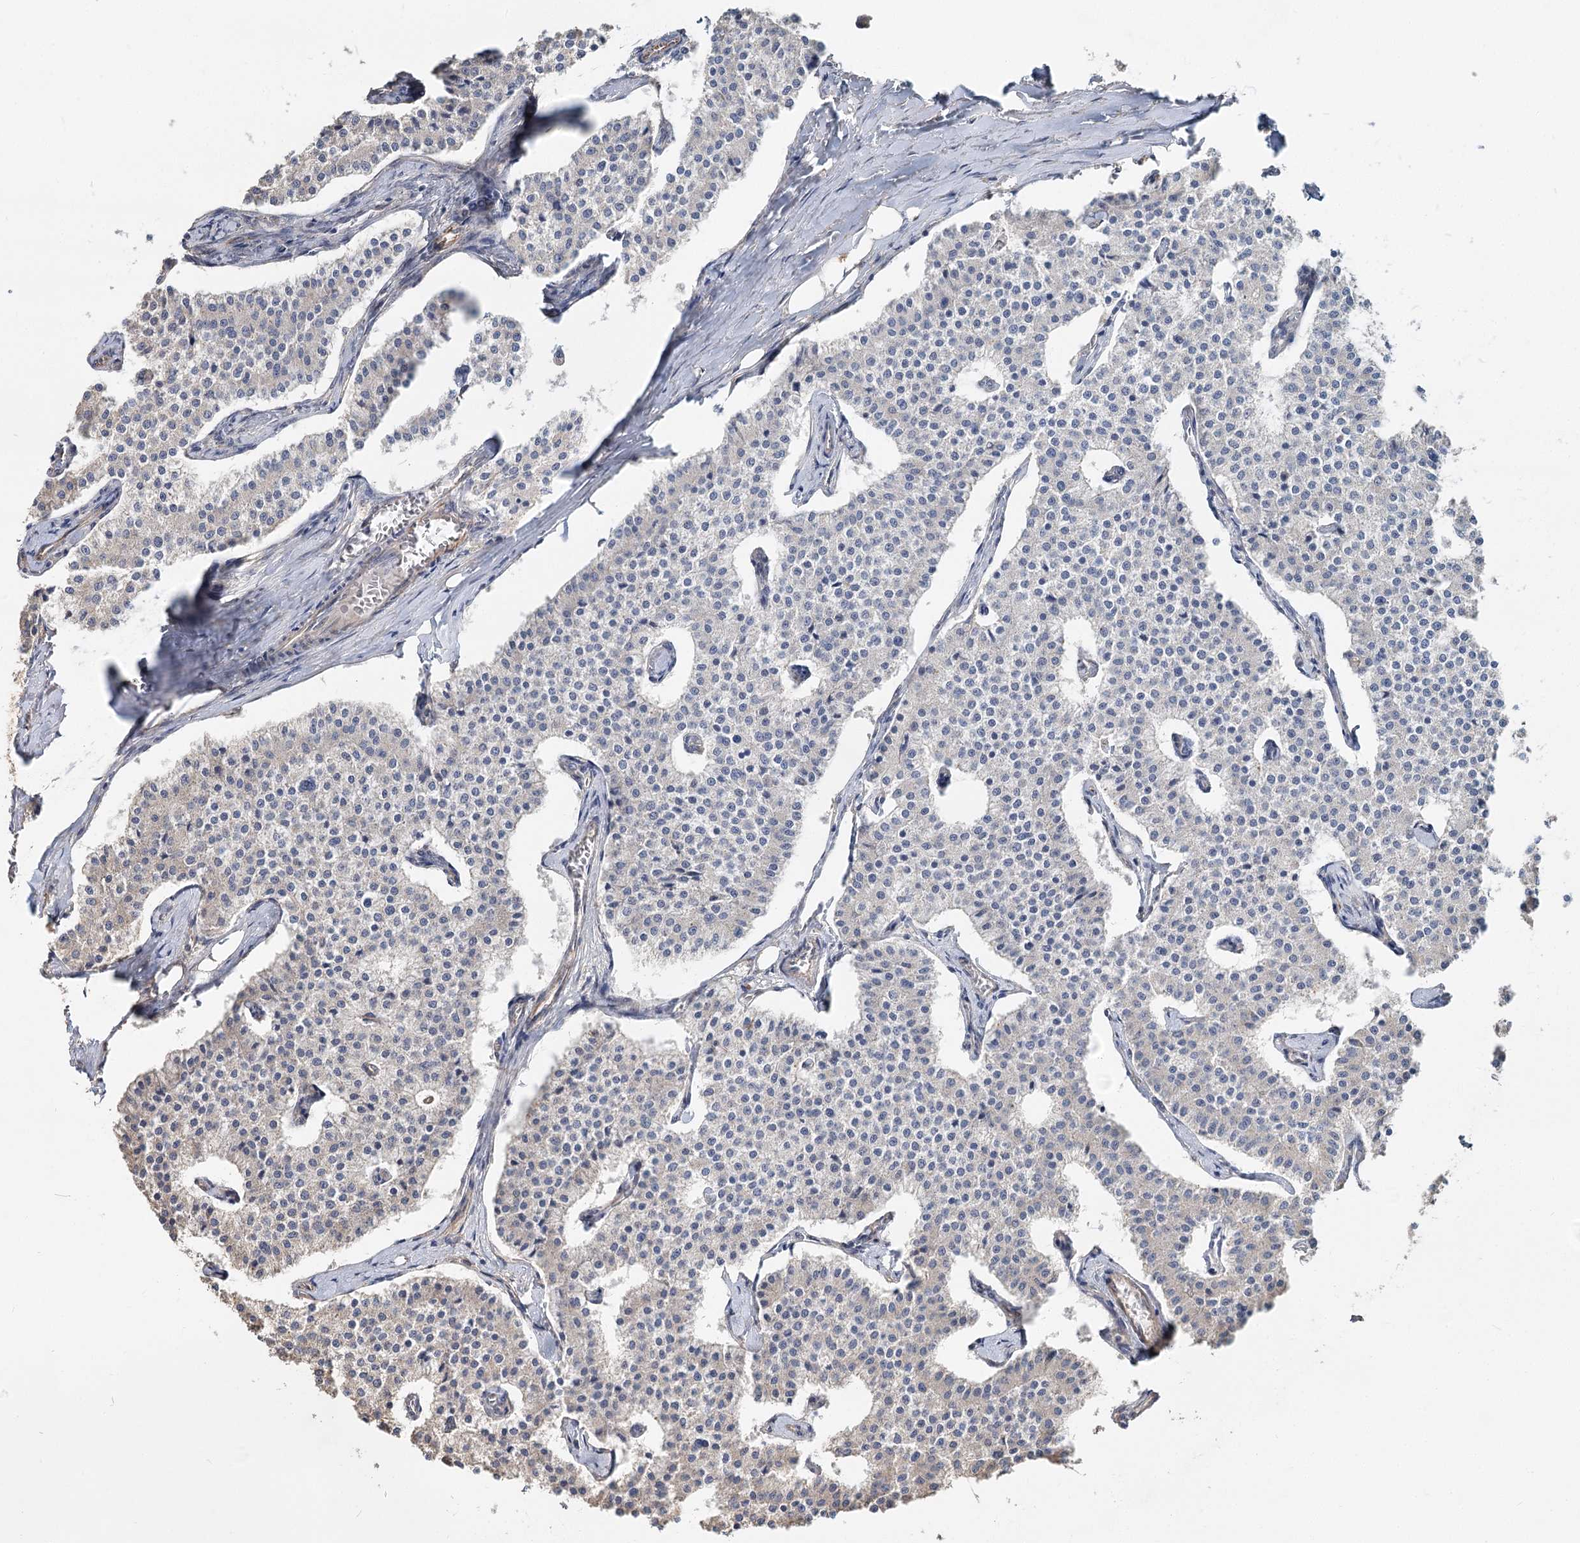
{"staining": {"intensity": "negative", "quantity": "none", "location": "none"}, "tissue": "carcinoid", "cell_type": "Tumor cells", "image_type": "cancer", "snomed": [{"axis": "morphology", "description": "Carcinoid, malignant, NOS"}, {"axis": "topography", "description": "Colon"}], "caption": "A high-resolution histopathology image shows IHC staining of carcinoid, which shows no significant staining in tumor cells.", "gene": "SPART", "patient": {"sex": "female", "age": 52}}